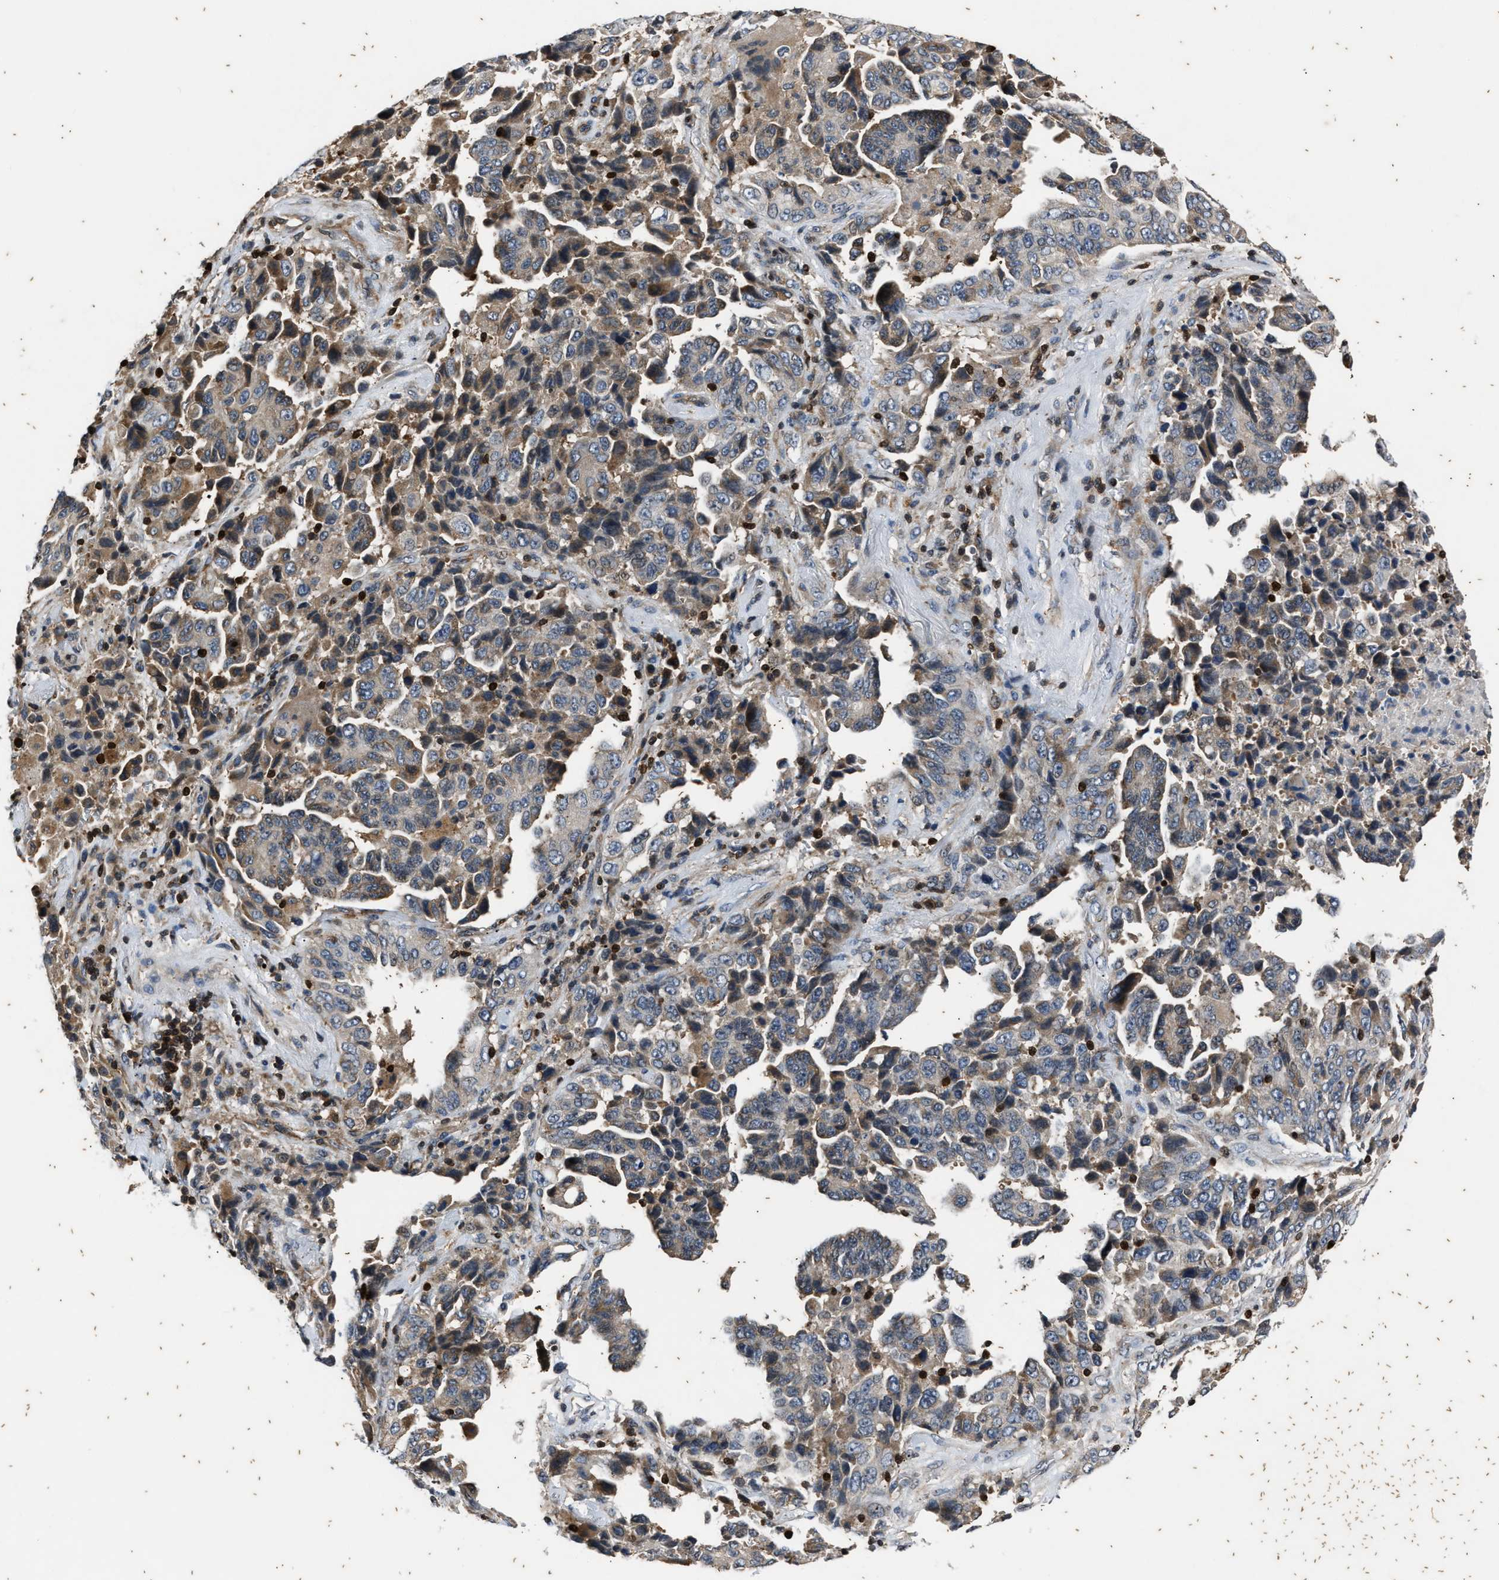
{"staining": {"intensity": "weak", "quantity": "25%-75%", "location": "cytoplasmic/membranous"}, "tissue": "lung cancer", "cell_type": "Tumor cells", "image_type": "cancer", "snomed": [{"axis": "morphology", "description": "Adenocarcinoma, NOS"}, {"axis": "topography", "description": "Lung"}], "caption": "Protein expression analysis of human lung cancer reveals weak cytoplasmic/membranous expression in approximately 25%-75% of tumor cells.", "gene": "PTPN7", "patient": {"sex": "female", "age": 51}}